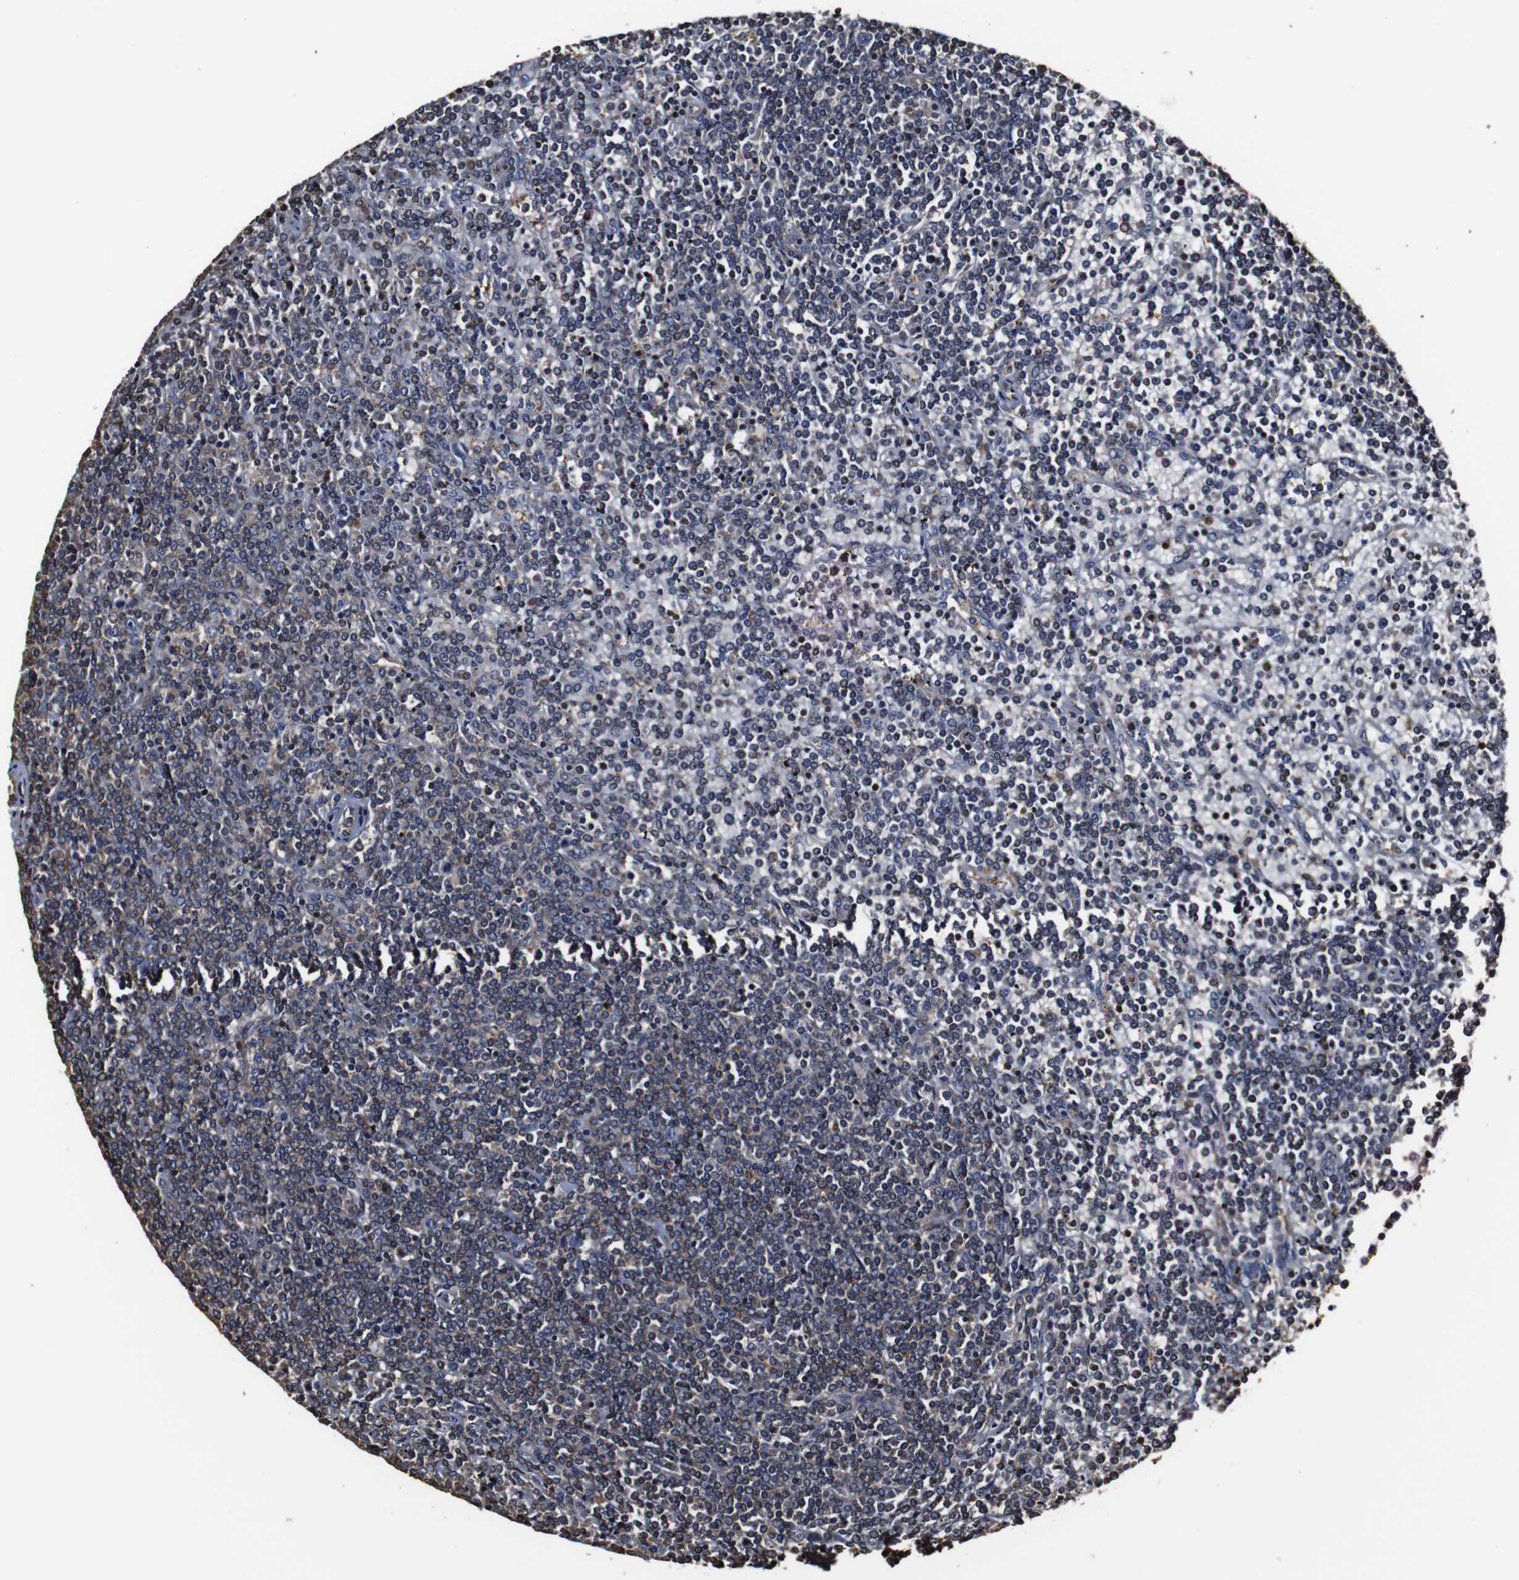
{"staining": {"intensity": "negative", "quantity": "none", "location": "none"}, "tissue": "lymphoma", "cell_type": "Tumor cells", "image_type": "cancer", "snomed": [{"axis": "morphology", "description": "Malignant lymphoma, non-Hodgkin's type, Low grade"}, {"axis": "topography", "description": "Spleen"}], "caption": "Histopathology image shows no protein expression in tumor cells of lymphoma tissue. (Immunohistochemistry, brightfield microscopy, high magnification).", "gene": "MSN", "patient": {"sex": "female", "age": 19}}